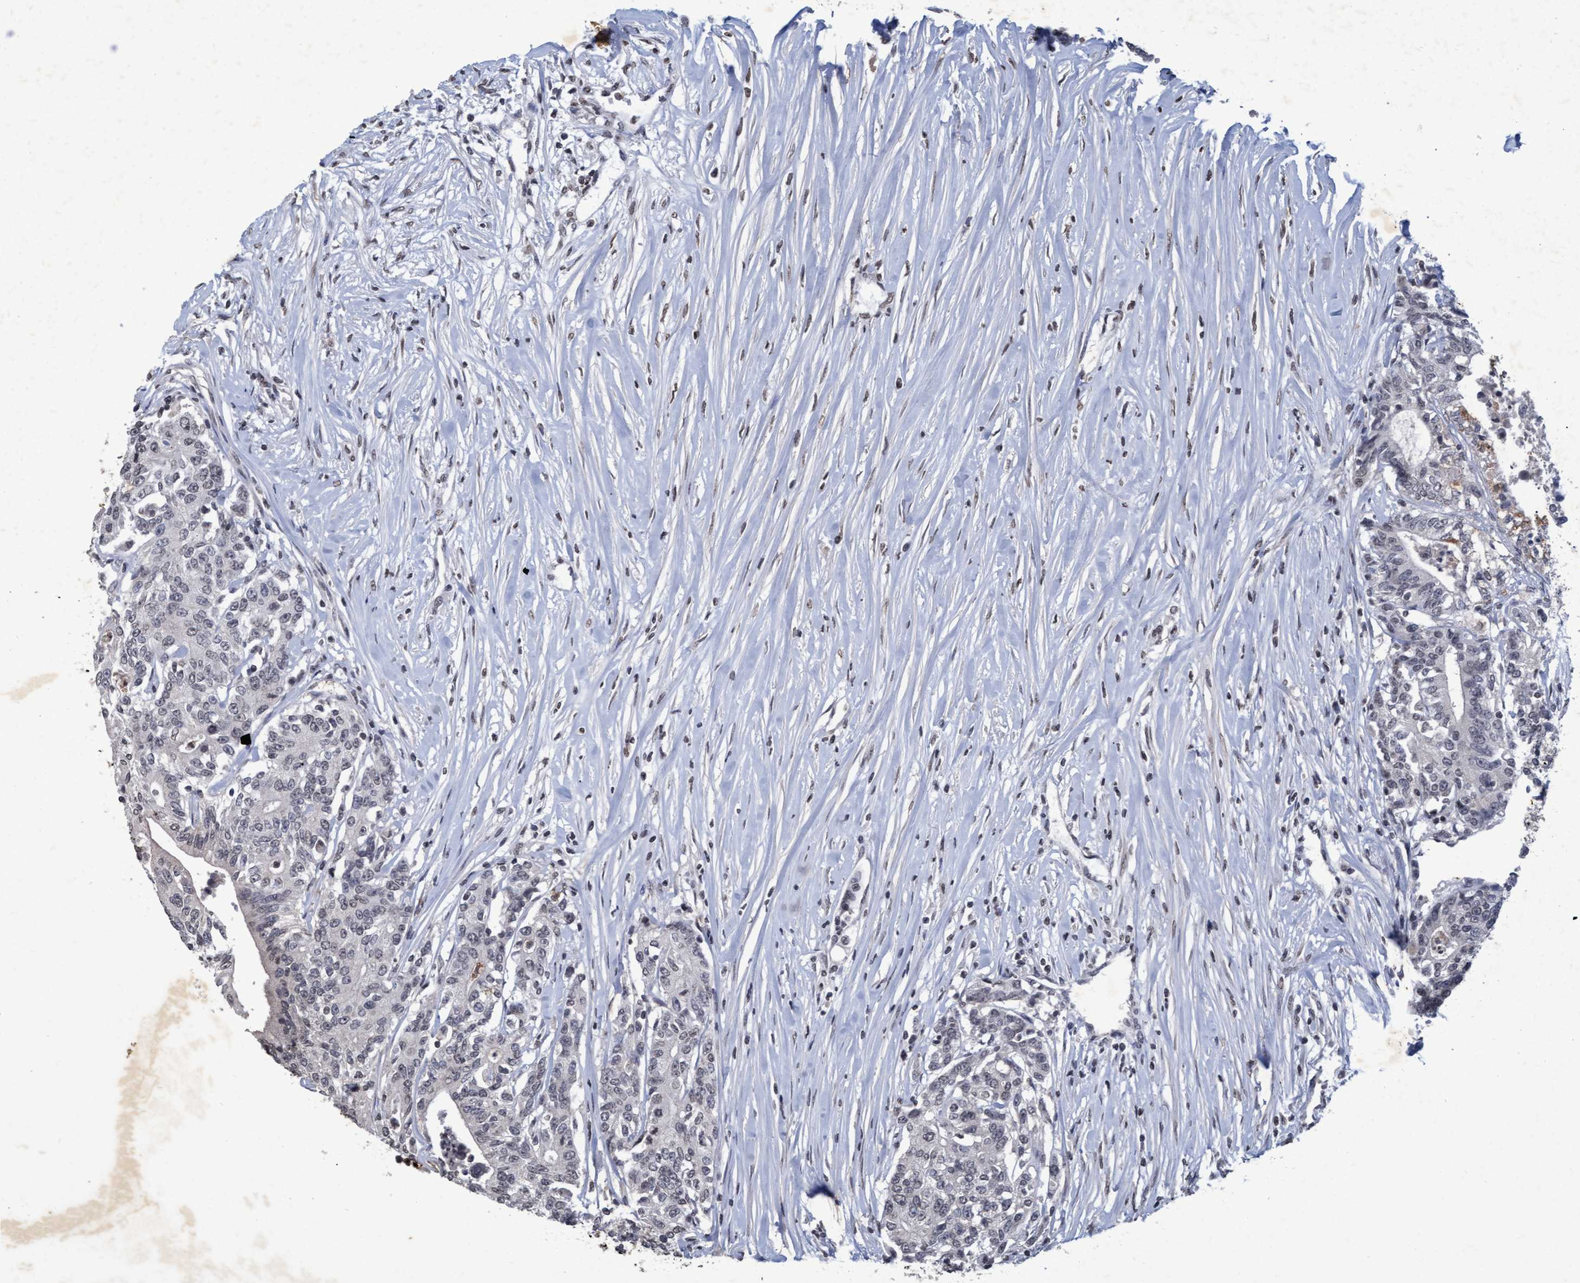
{"staining": {"intensity": "negative", "quantity": "none", "location": "none"}, "tissue": "colorectal cancer", "cell_type": "Tumor cells", "image_type": "cancer", "snomed": [{"axis": "morphology", "description": "Adenocarcinoma, NOS"}, {"axis": "topography", "description": "Colon"}], "caption": "This is an immunohistochemistry micrograph of colorectal cancer (adenocarcinoma). There is no positivity in tumor cells.", "gene": "GALC", "patient": {"sex": "female", "age": 77}}